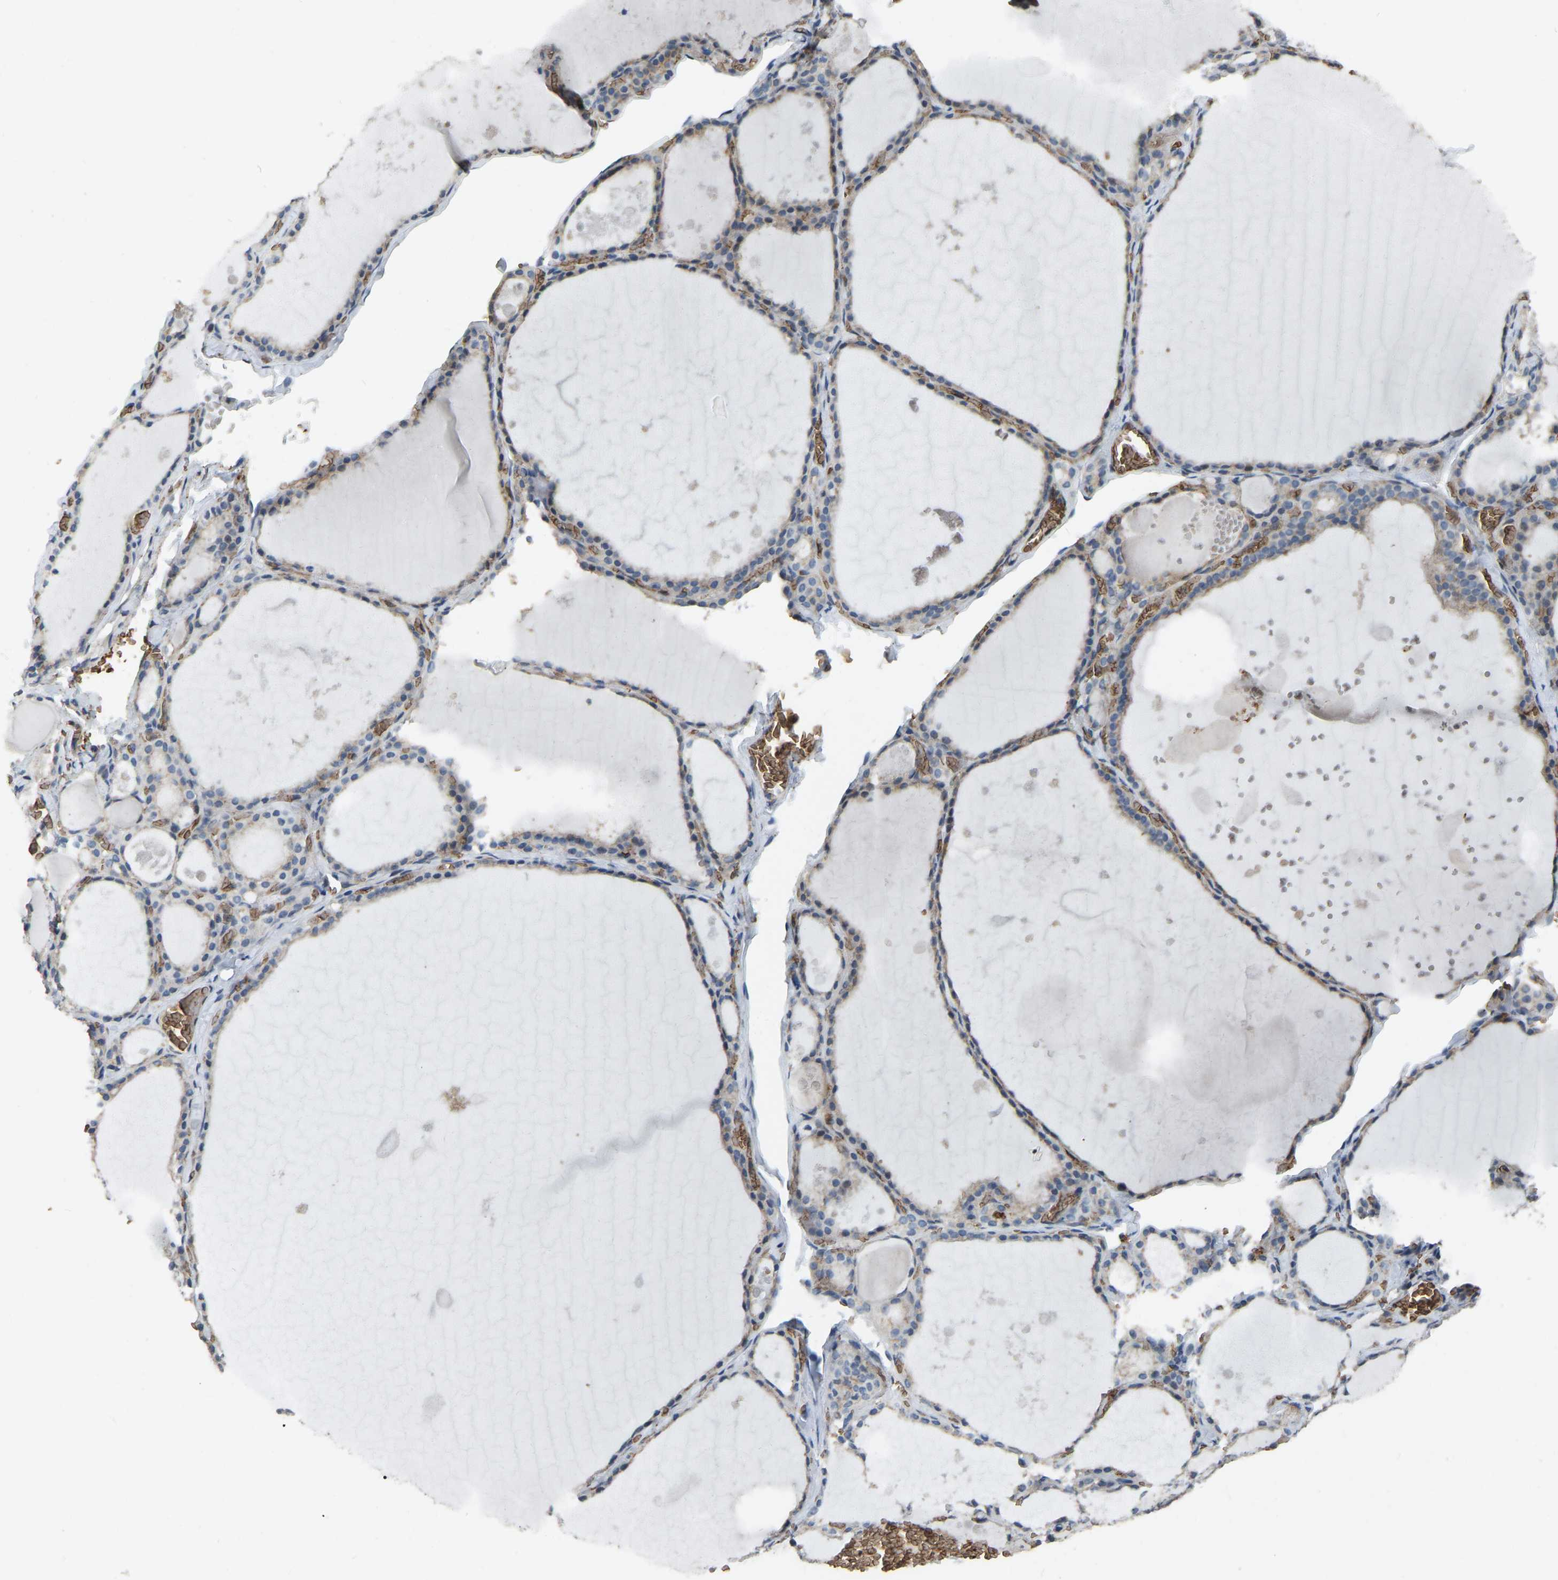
{"staining": {"intensity": "weak", "quantity": ">75%", "location": "cytoplasmic/membranous"}, "tissue": "thyroid gland", "cell_type": "Glandular cells", "image_type": "normal", "snomed": [{"axis": "morphology", "description": "Normal tissue, NOS"}, {"axis": "topography", "description": "Thyroid gland"}], "caption": "Protein analysis of unremarkable thyroid gland exhibits weak cytoplasmic/membranous staining in approximately >75% of glandular cells. The staining was performed using DAB (3,3'-diaminobenzidine) to visualize the protein expression in brown, while the nuclei were stained in blue with hematoxylin (Magnification: 20x).", "gene": "CFAP298", "patient": {"sex": "male", "age": 56}}